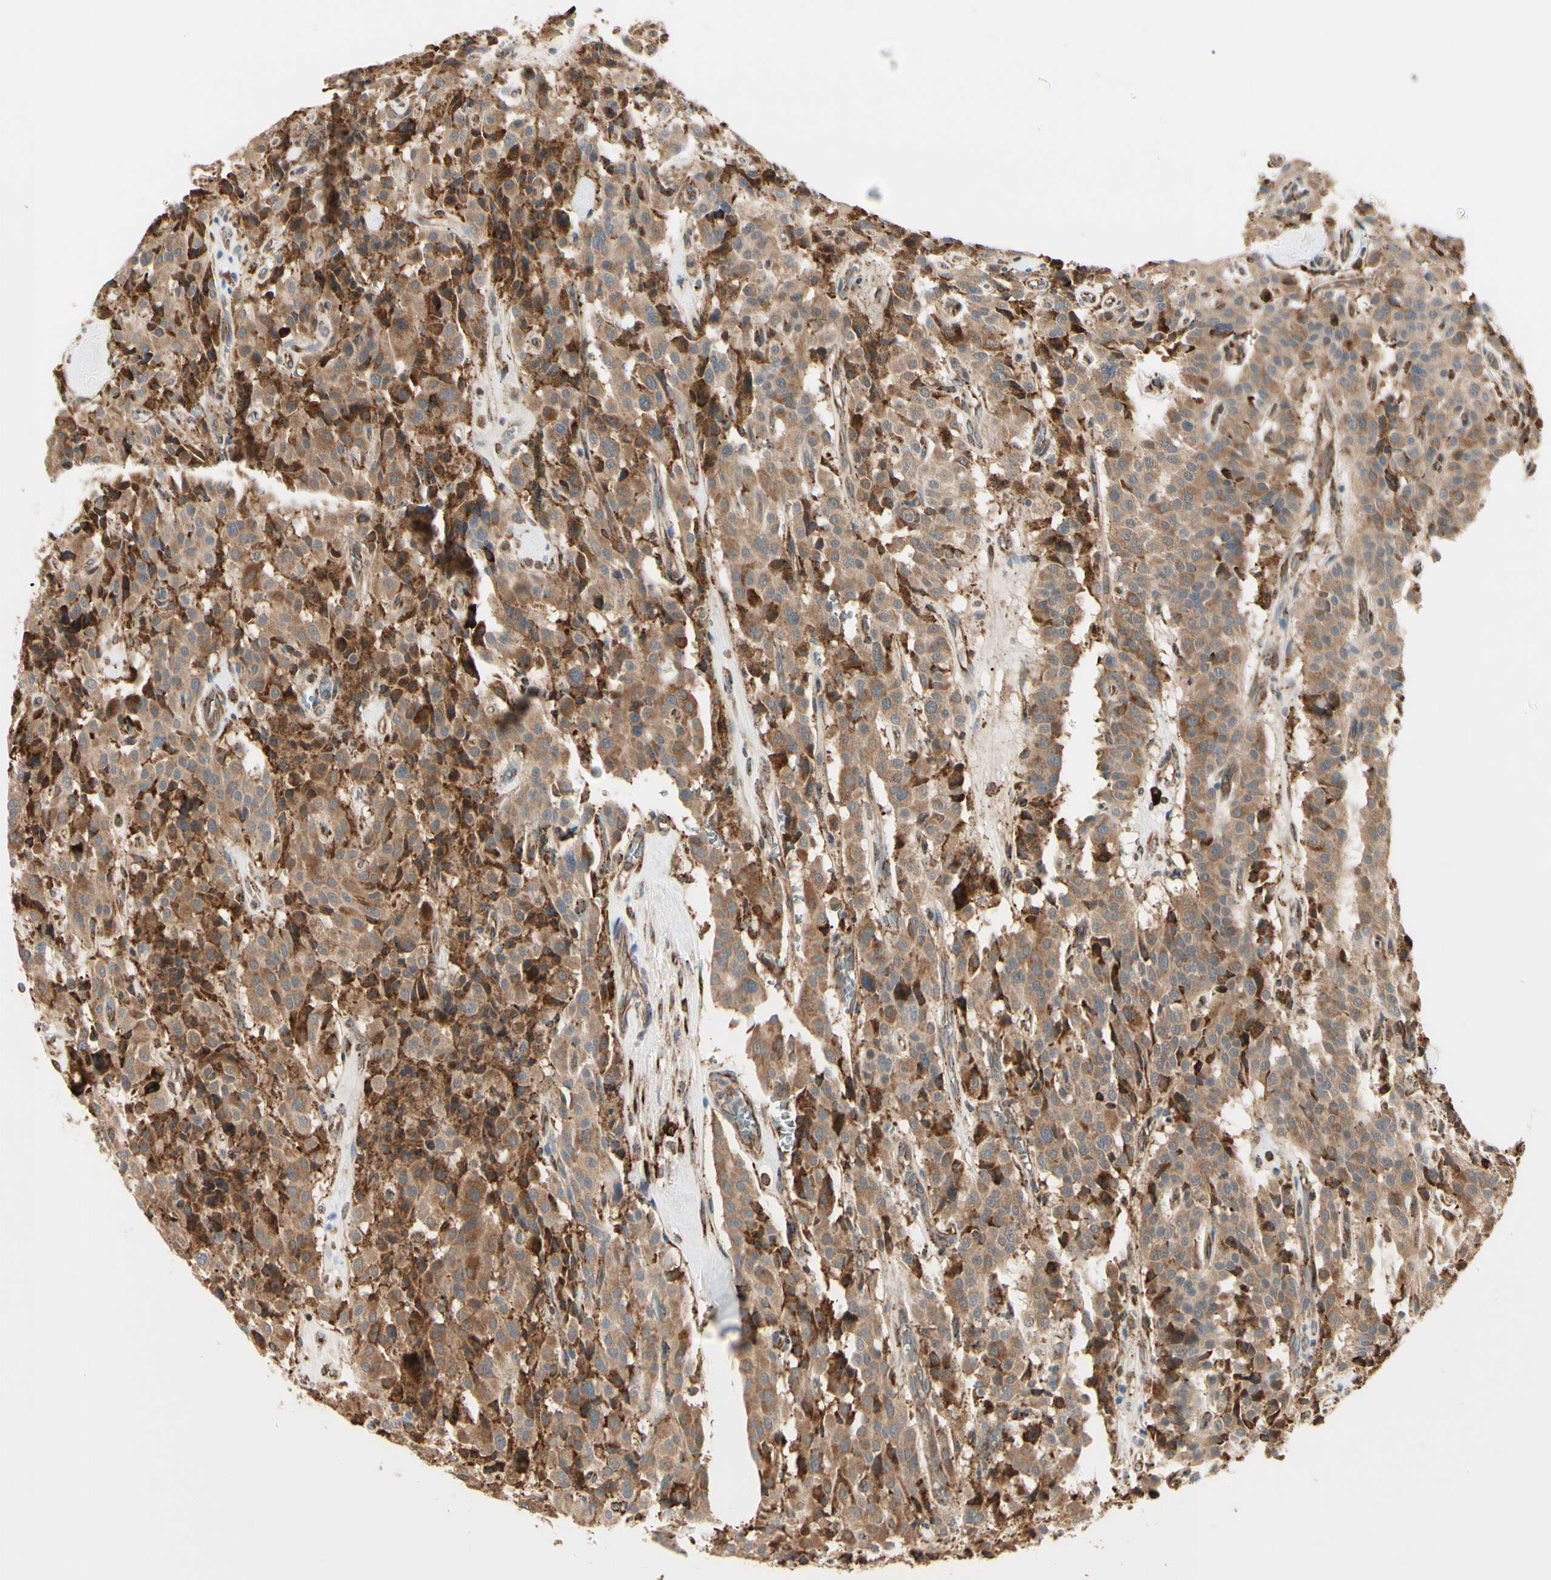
{"staining": {"intensity": "moderate", "quantity": ">75%", "location": "cytoplasmic/membranous"}, "tissue": "carcinoid", "cell_type": "Tumor cells", "image_type": "cancer", "snomed": [{"axis": "morphology", "description": "Carcinoid, malignant, NOS"}, {"axis": "topography", "description": "Lung"}], "caption": "High-power microscopy captured an IHC histopathology image of malignant carcinoid, revealing moderate cytoplasmic/membranous expression in approximately >75% of tumor cells.", "gene": "HSP90B1", "patient": {"sex": "male", "age": 30}}